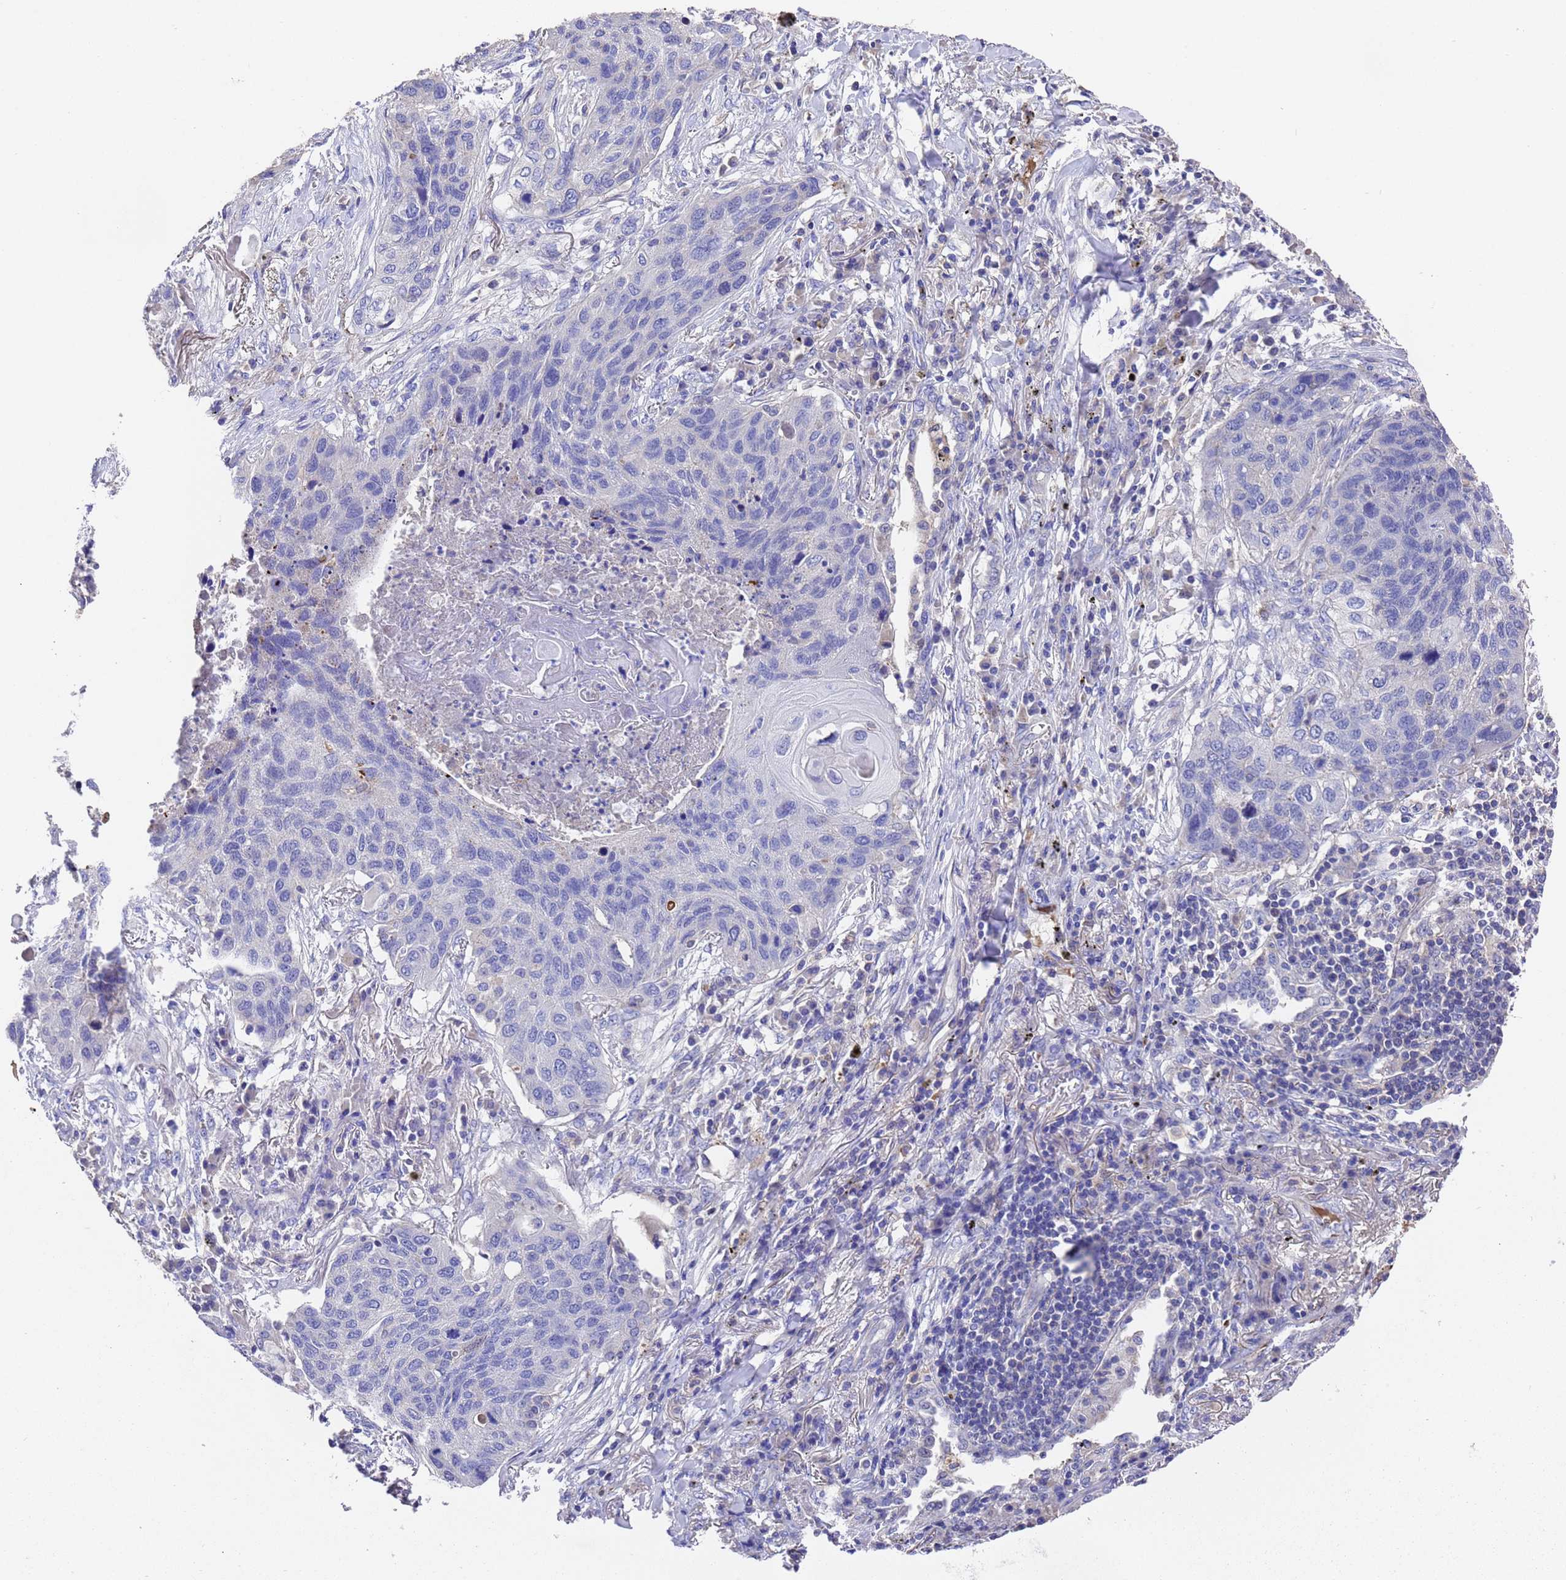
{"staining": {"intensity": "negative", "quantity": "none", "location": "none"}, "tissue": "lung cancer", "cell_type": "Tumor cells", "image_type": "cancer", "snomed": [{"axis": "morphology", "description": "Squamous cell carcinoma, NOS"}, {"axis": "topography", "description": "Lung"}], "caption": "Lung squamous cell carcinoma stained for a protein using immunohistochemistry reveals no expression tumor cells.", "gene": "ELP6", "patient": {"sex": "female", "age": 63}}